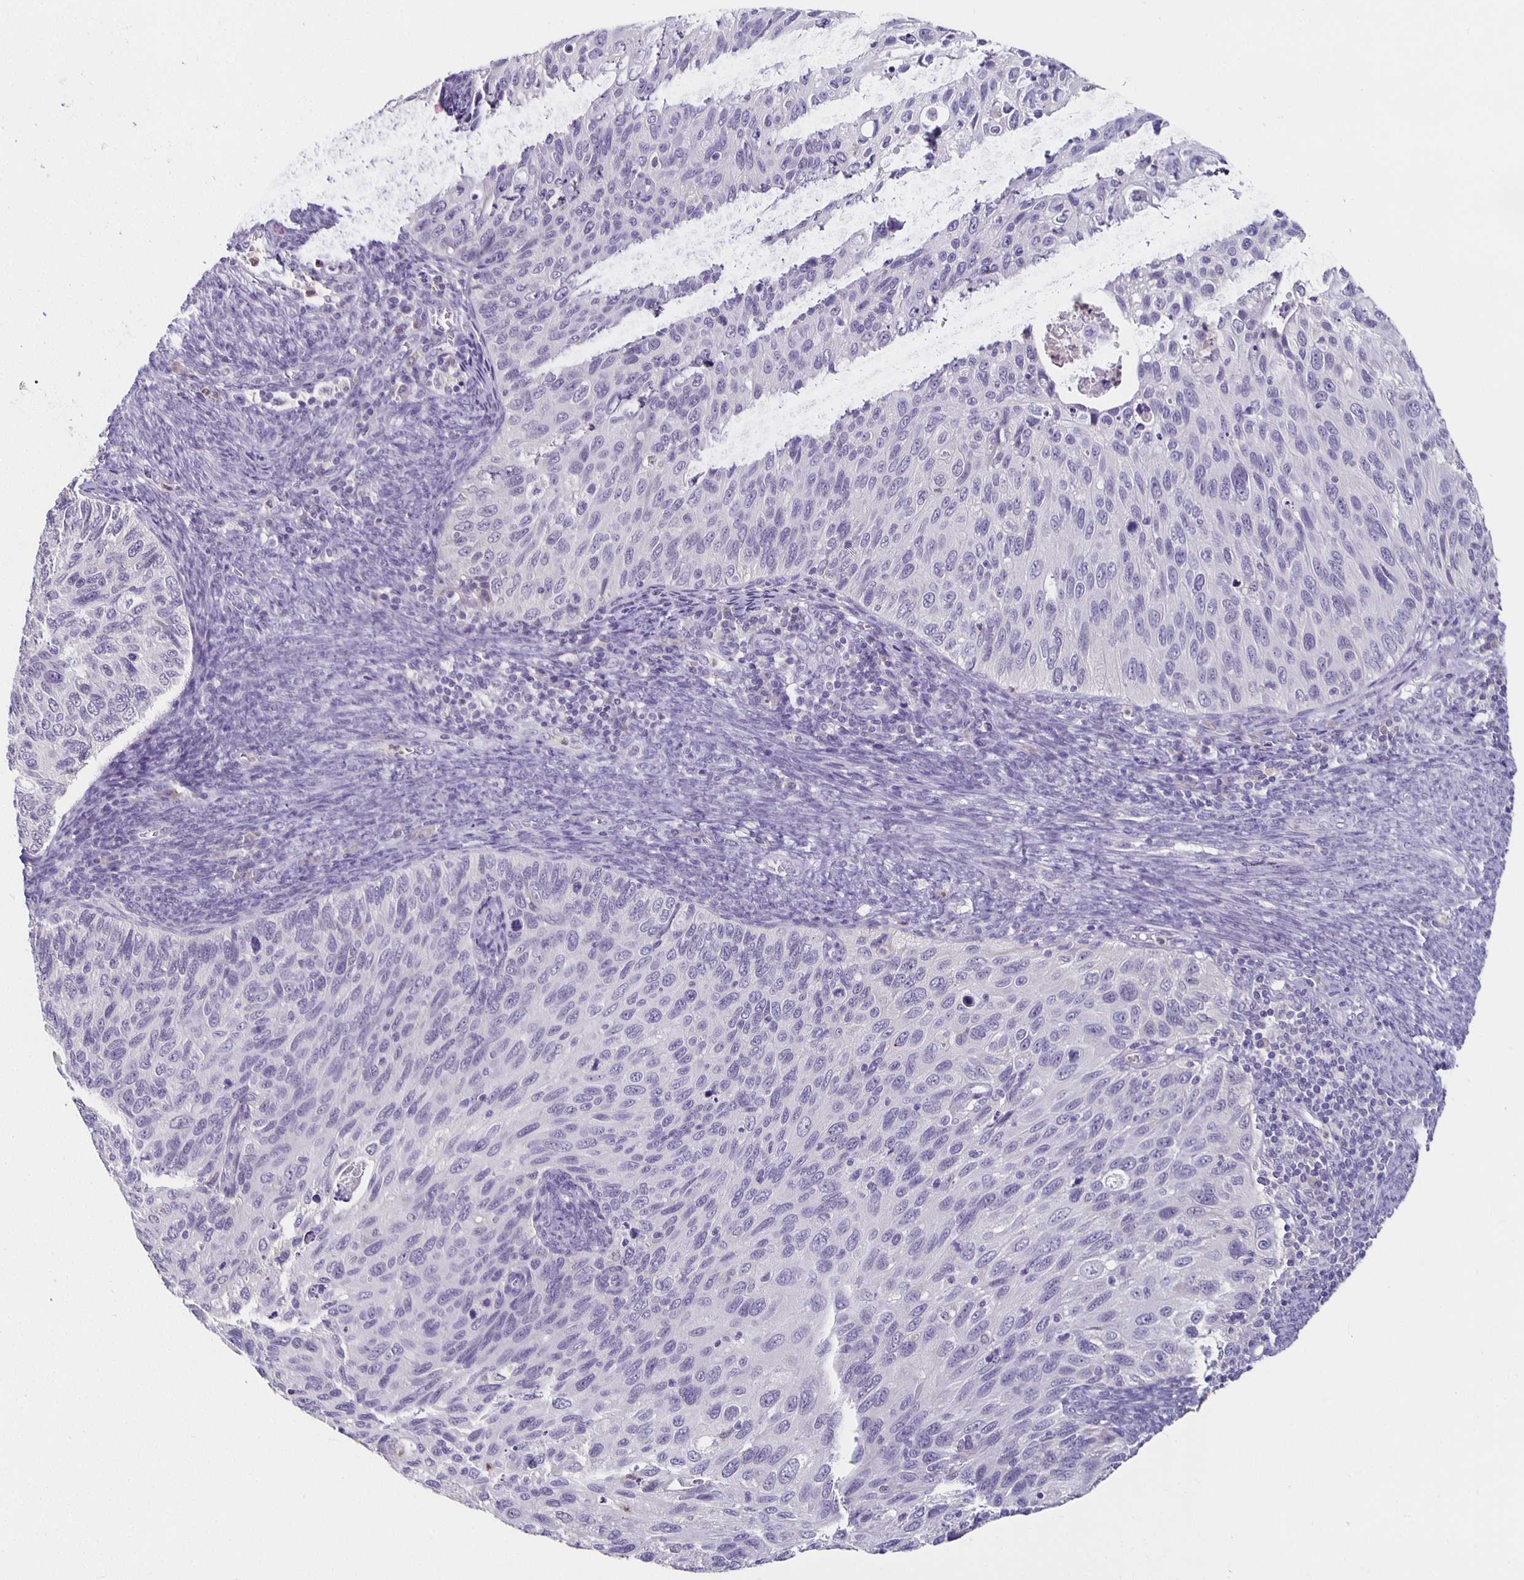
{"staining": {"intensity": "negative", "quantity": "none", "location": "none"}, "tissue": "cervical cancer", "cell_type": "Tumor cells", "image_type": "cancer", "snomed": [{"axis": "morphology", "description": "Squamous cell carcinoma, NOS"}, {"axis": "topography", "description": "Cervix"}], "caption": "Immunohistochemistry histopathology image of neoplastic tissue: human squamous cell carcinoma (cervical) stained with DAB (3,3'-diaminobenzidine) exhibits no significant protein expression in tumor cells.", "gene": "GPX4", "patient": {"sex": "female", "age": 70}}